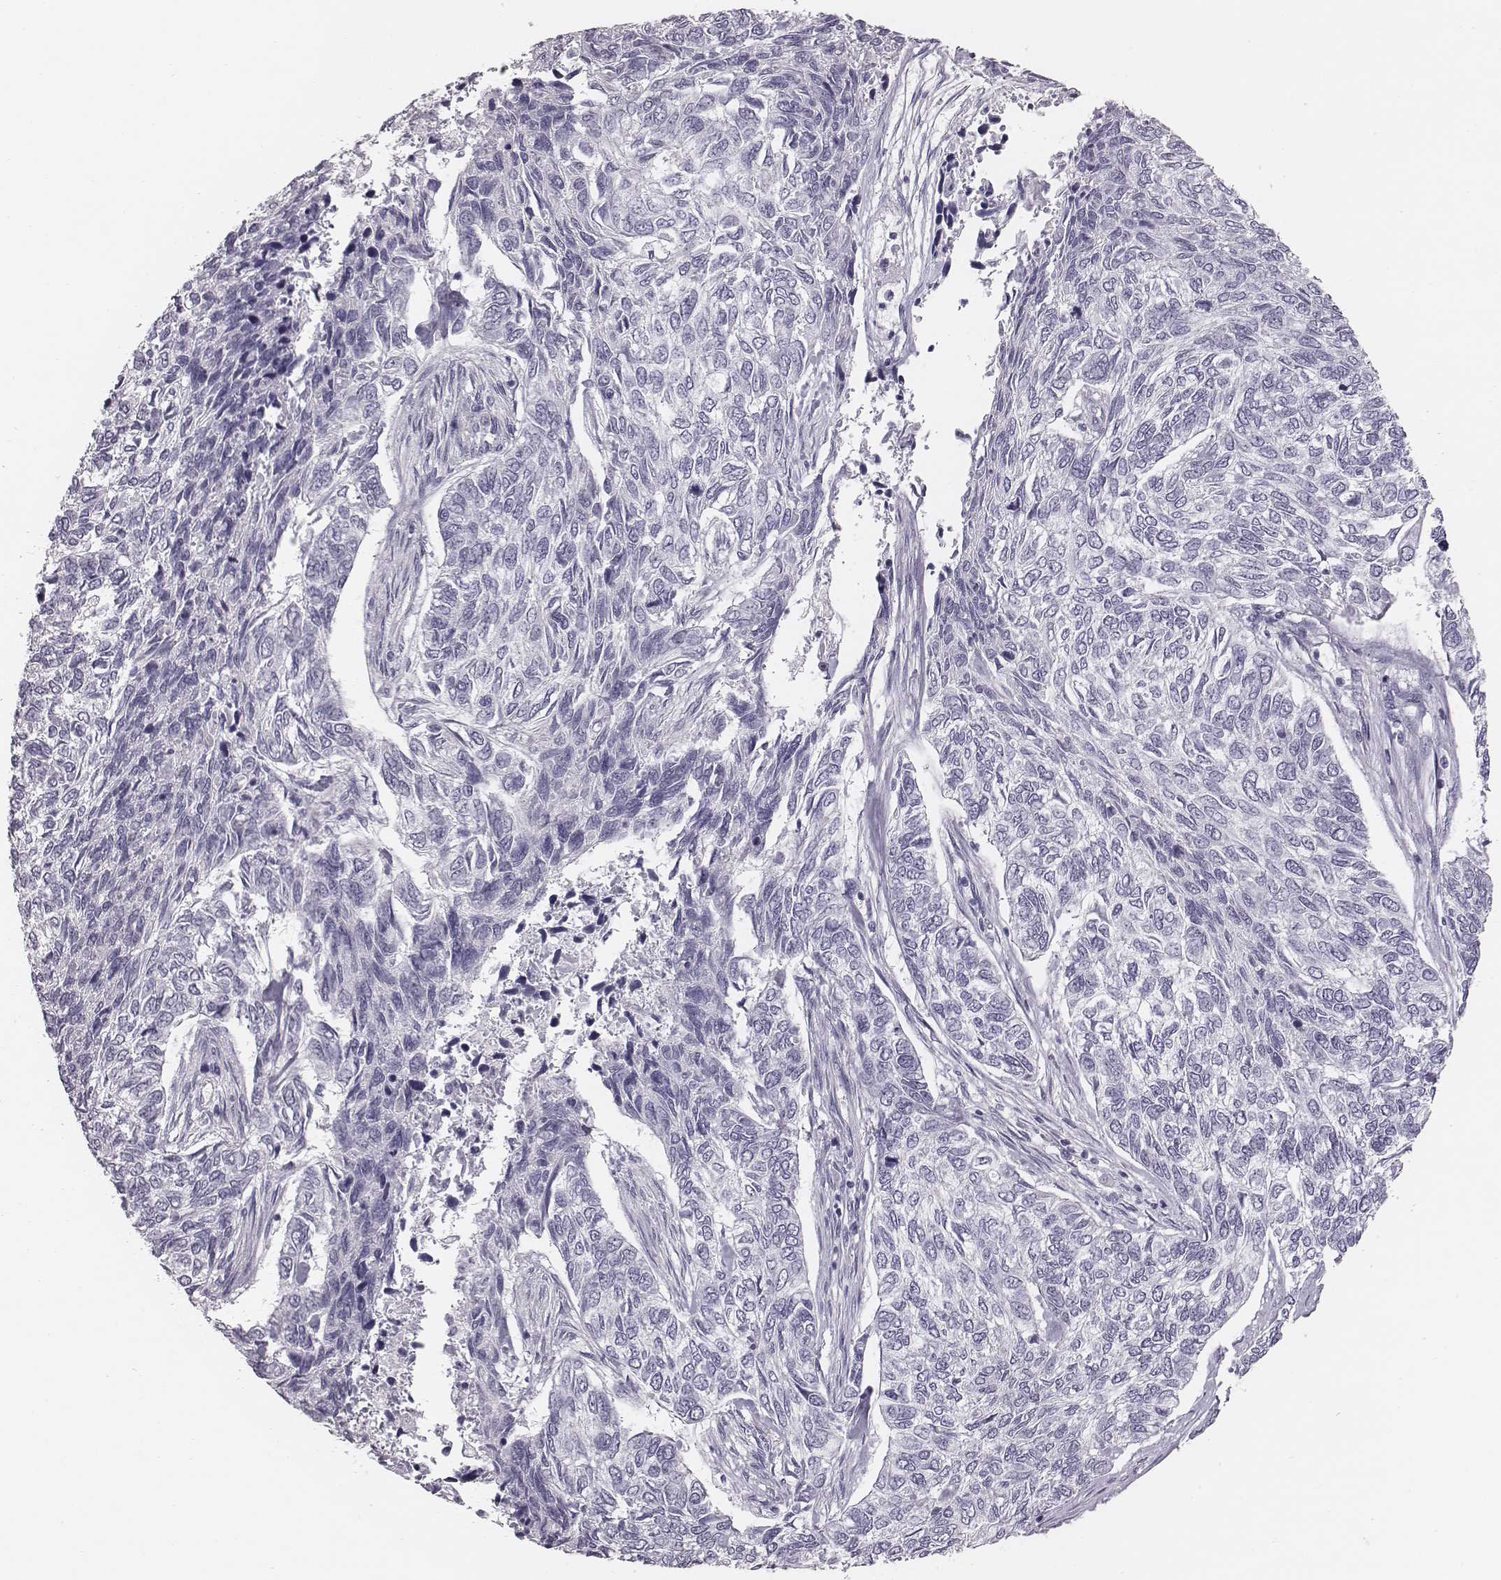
{"staining": {"intensity": "negative", "quantity": "none", "location": "none"}, "tissue": "skin cancer", "cell_type": "Tumor cells", "image_type": "cancer", "snomed": [{"axis": "morphology", "description": "Basal cell carcinoma"}, {"axis": "topography", "description": "Skin"}], "caption": "Tumor cells are negative for brown protein staining in basal cell carcinoma (skin).", "gene": "CACNG4", "patient": {"sex": "female", "age": 65}}